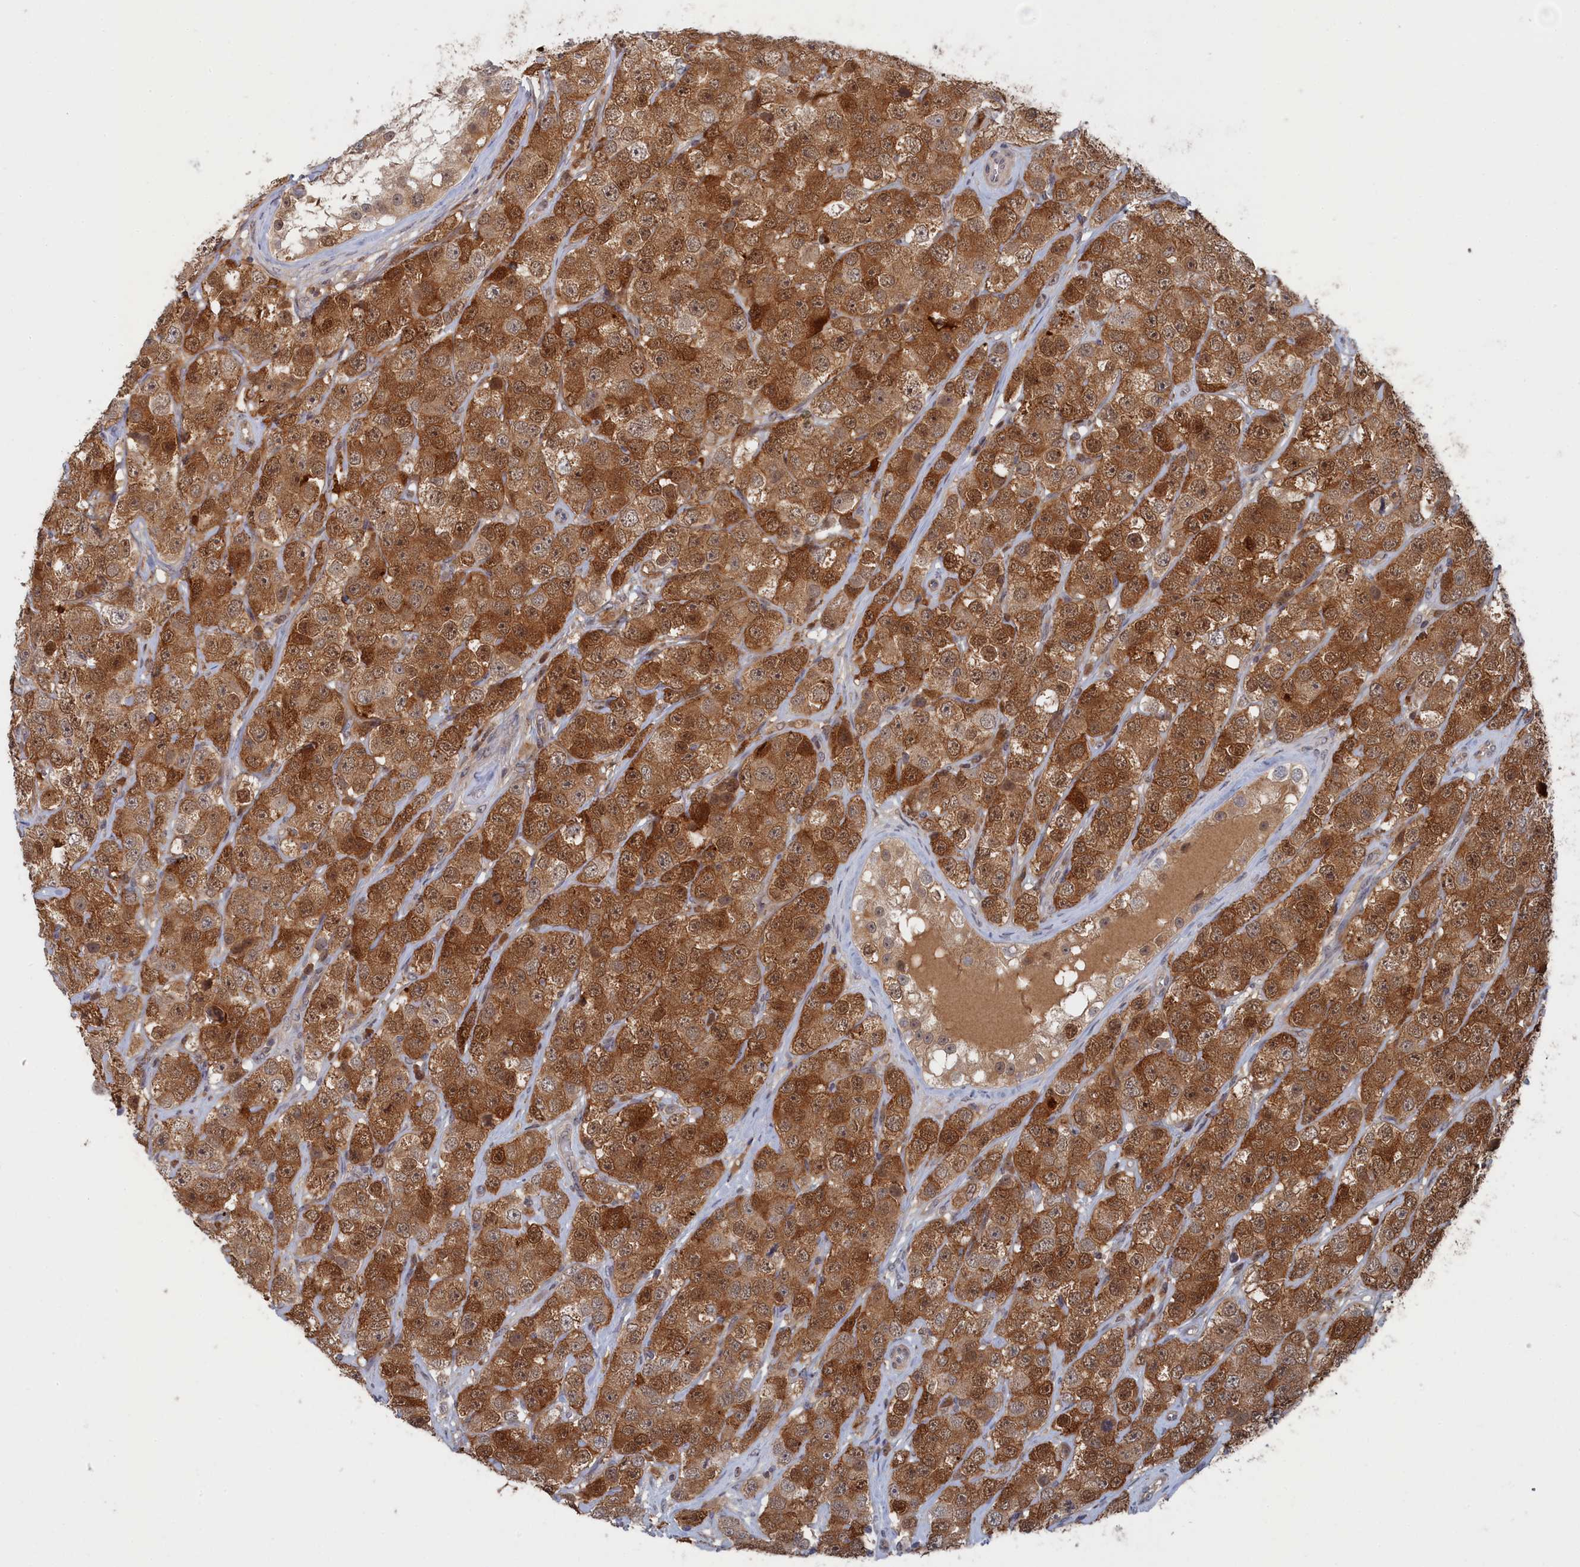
{"staining": {"intensity": "strong", "quantity": ">75%", "location": "cytoplasmic/membranous"}, "tissue": "testis cancer", "cell_type": "Tumor cells", "image_type": "cancer", "snomed": [{"axis": "morphology", "description": "Seminoma, NOS"}, {"axis": "topography", "description": "Testis"}], "caption": "Immunohistochemical staining of testis cancer (seminoma) shows strong cytoplasmic/membranous protein positivity in about >75% of tumor cells.", "gene": "IRGQ", "patient": {"sex": "male", "age": 28}}